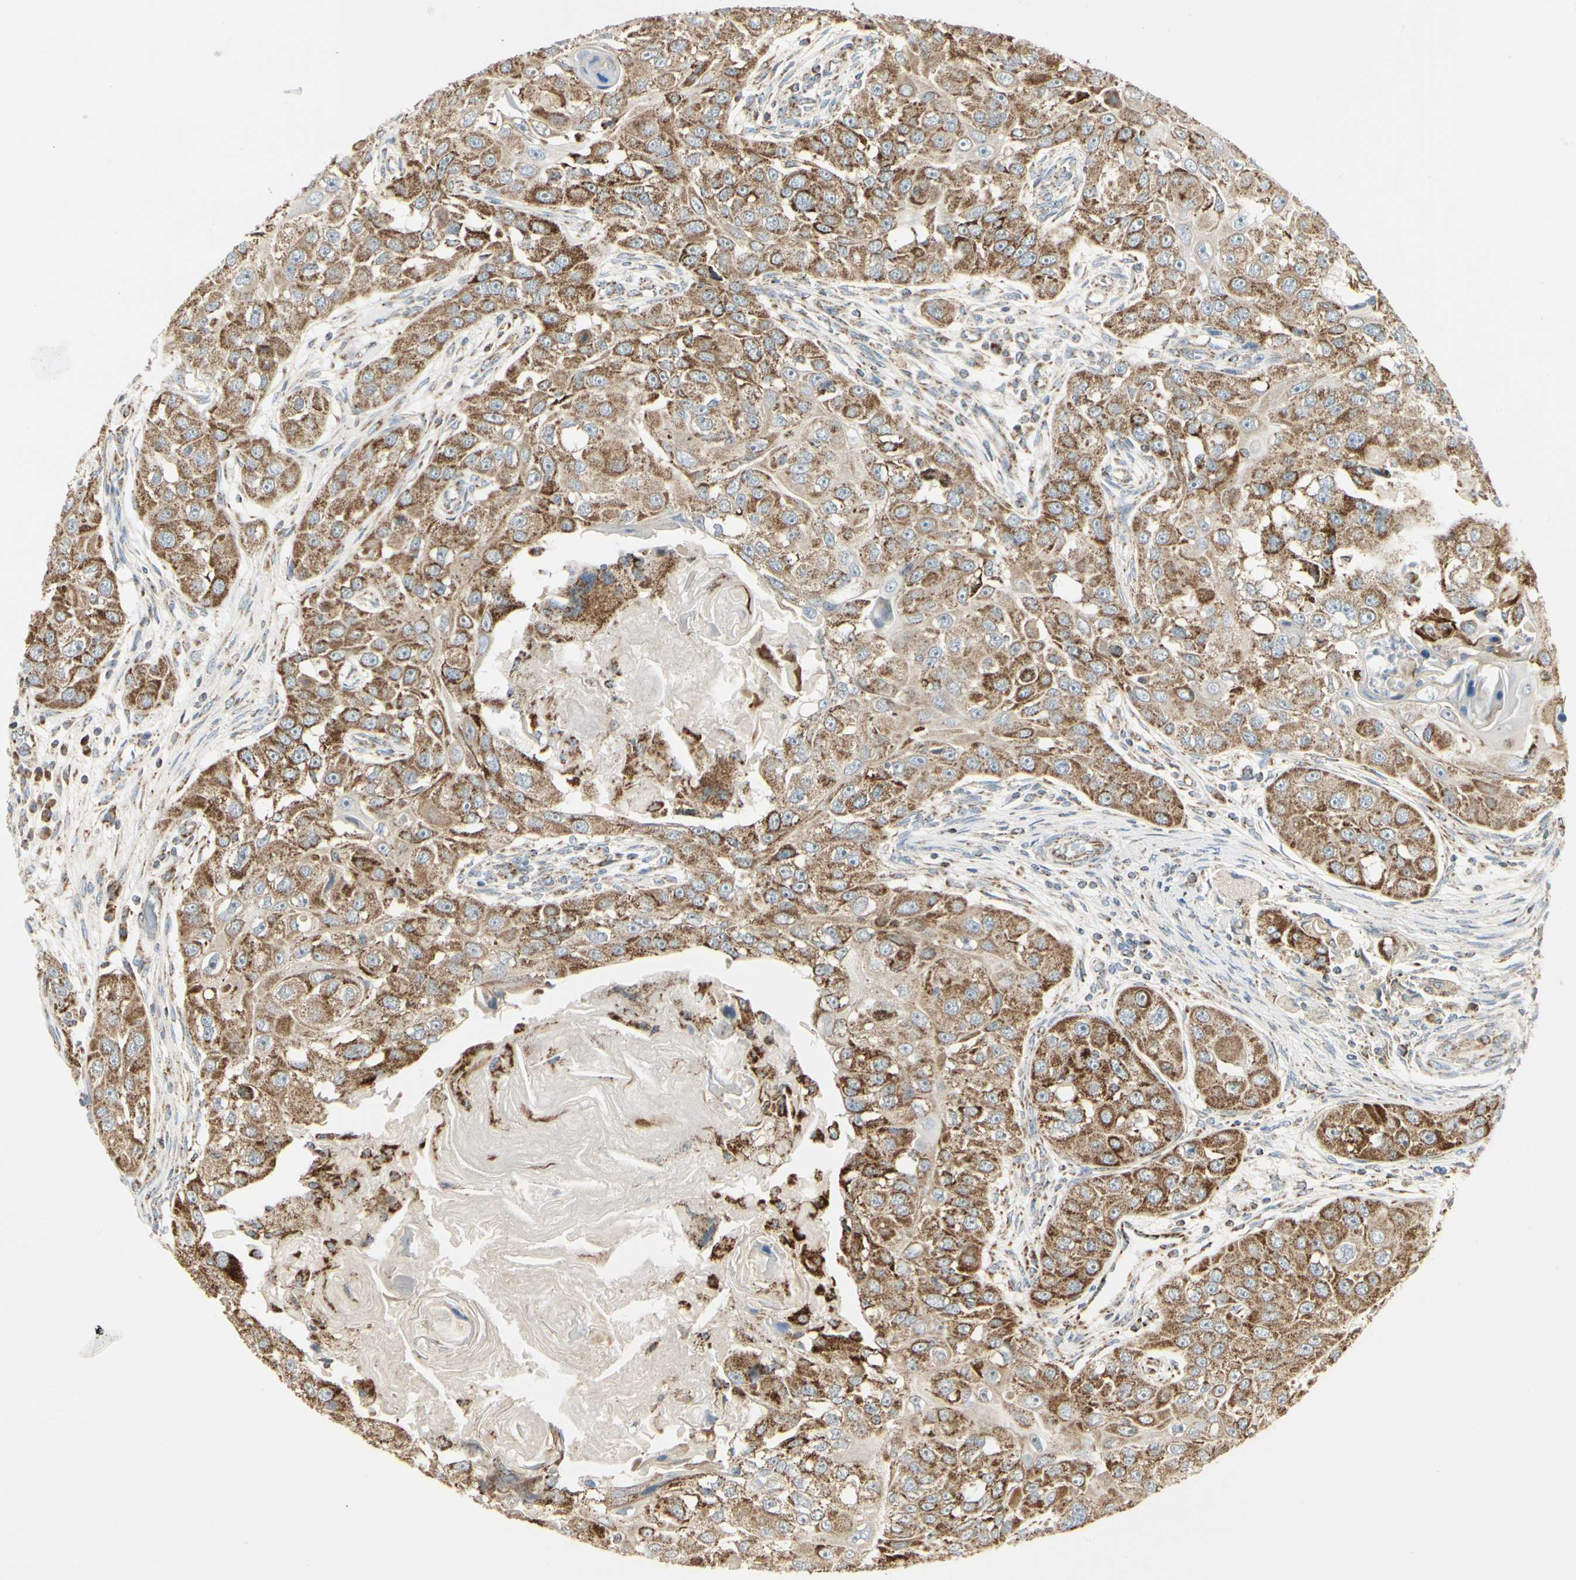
{"staining": {"intensity": "strong", "quantity": ">75%", "location": "cytoplasmic/membranous"}, "tissue": "head and neck cancer", "cell_type": "Tumor cells", "image_type": "cancer", "snomed": [{"axis": "morphology", "description": "Normal tissue, NOS"}, {"axis": "morphology", "description": "Squamous cell carcinoma, NOS"}, {"axis": "topography", "description": "Skeletal muscle"}, {"axis": "topography", "description": "Head-Neck"}], "caption": "Head and neck cancer stained with IHC shows strong cytoplasmic/membranous positivity in approximately >75% of tumor cells.", "gene": "ANKS6", "patient": {"sex": "male", "age": 51}}